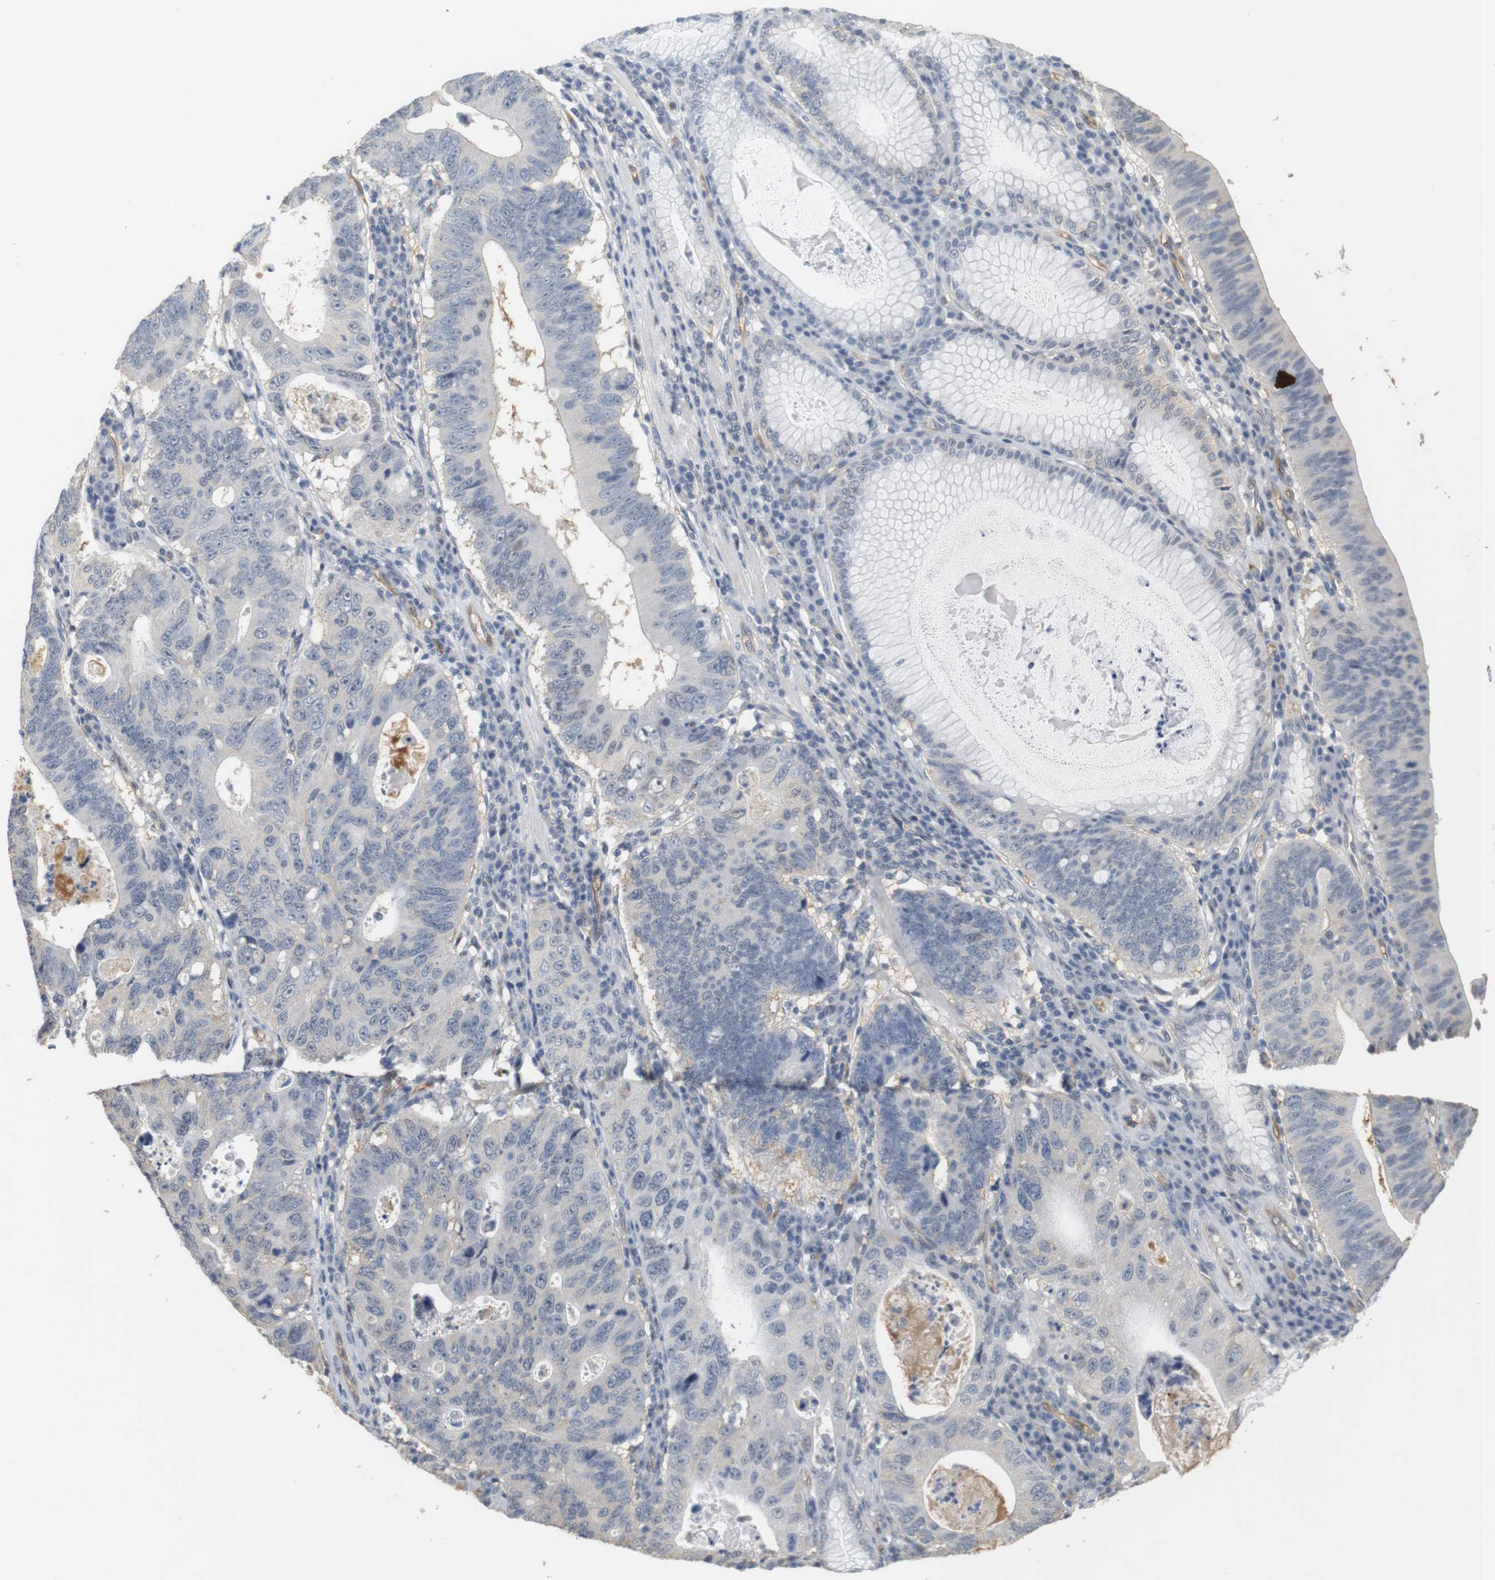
{"staining": {"intensity": "negative", "quantity": "none", "location": "none"}, "tissue": "stomach cancer", "cell_type": "Tumor cells", "image_type": "cancer", "snomed": [{"axis": "morphology", "description": "Adenocarcinoma, NOS"}, {"axis": "topography", "description": "Stomach"}], "caption": "The histopathology image demonstrates no staining of tumor cells in stomach cancer.", "gene": "OSR1", "patient": {"sex": "male", "age": 59}}